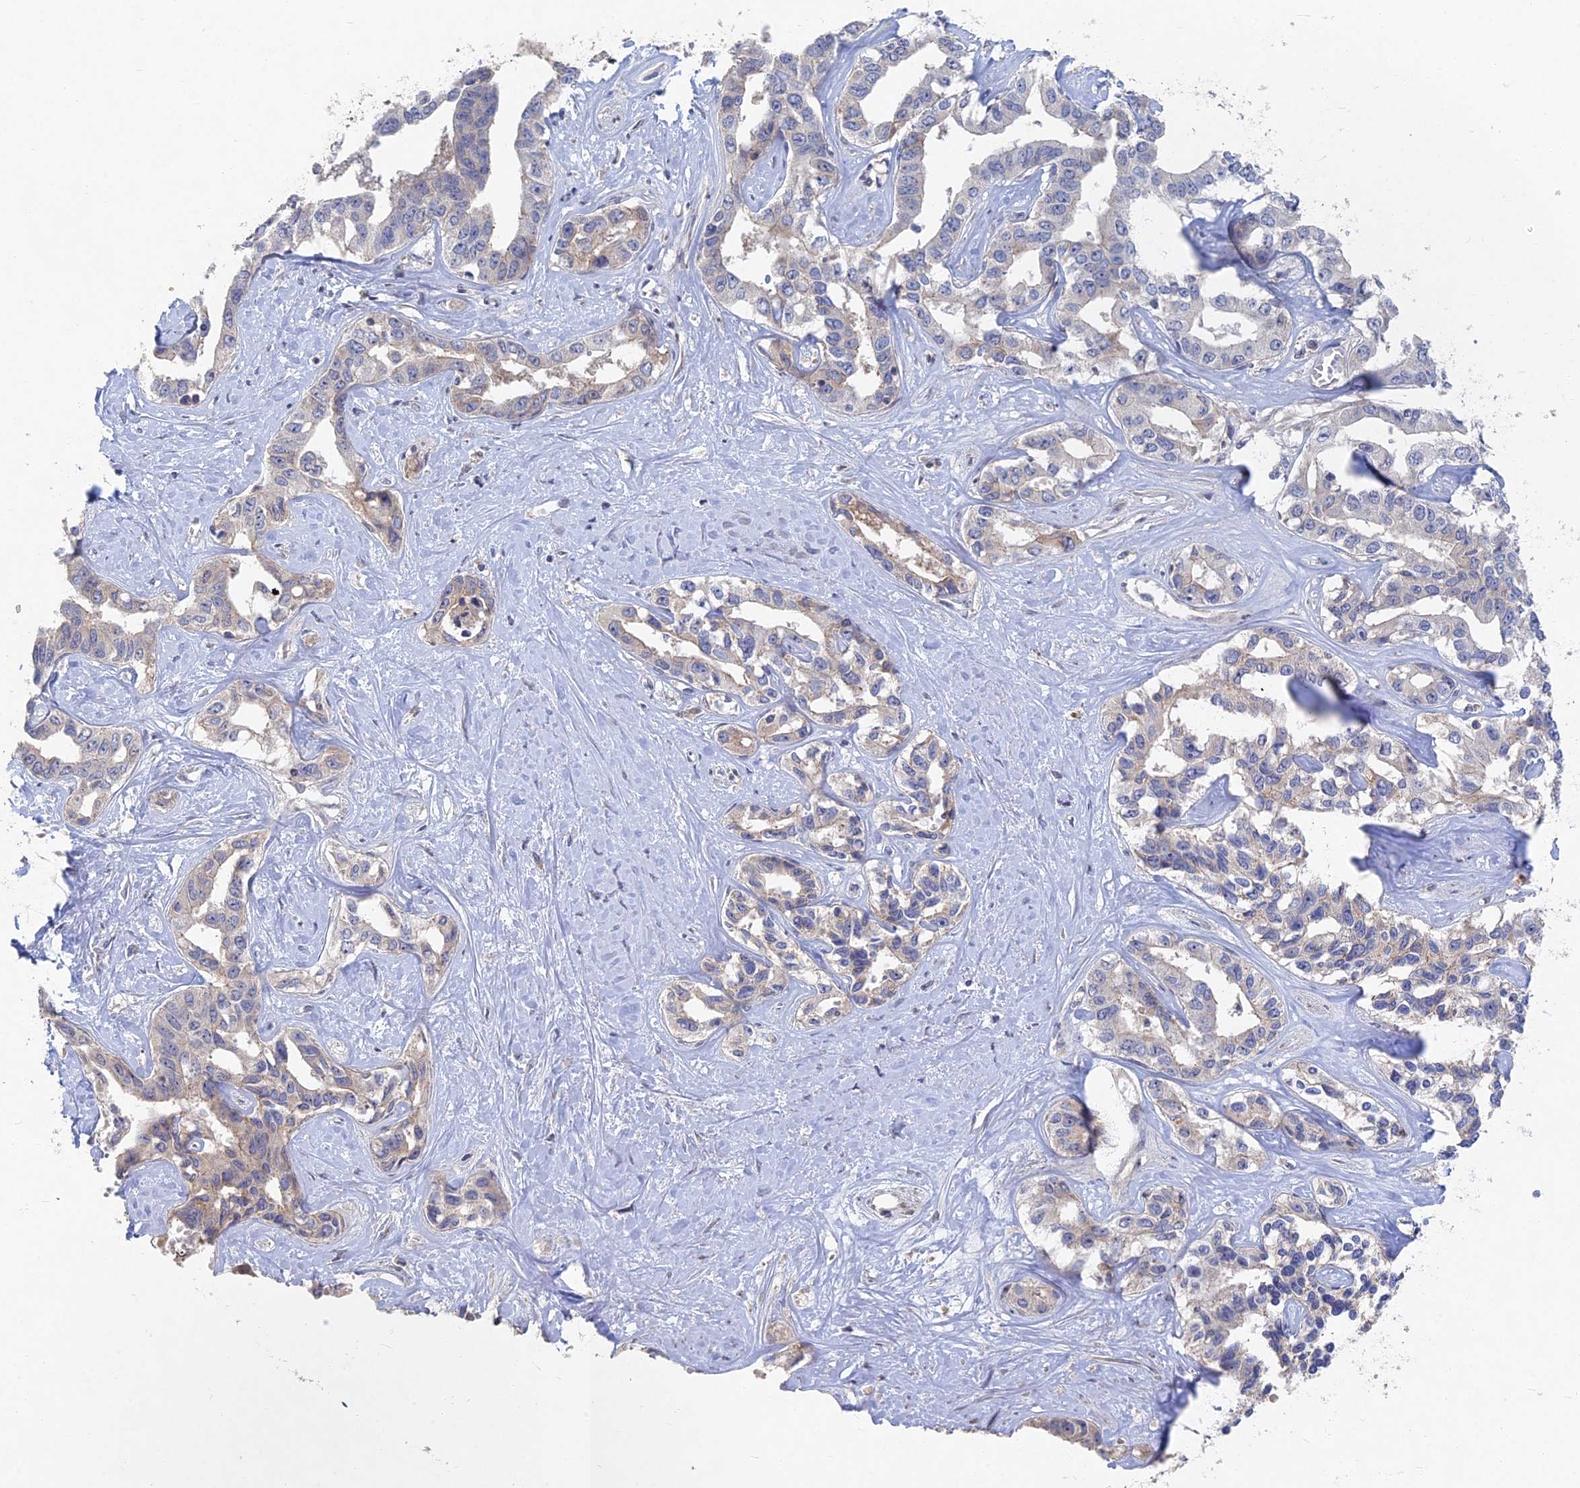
{"staining": {"intensity": "negative", "quantity": "none", "location": "none"}, "tissue": "liver cancer", "cell_type": "Tumor cells", "image_type": "cancer", "snomed": [{"axis": "morphology", "description": "Cholangiocarcinoma"}, {"axis": "topography", "description": "Liver"}], "caption": "This is an immunohistochemistry image of human liver cancer. There is no positivity in tumor cells.", "gene": "GNA15", "patient": {"sex": "male", "age": 59}}